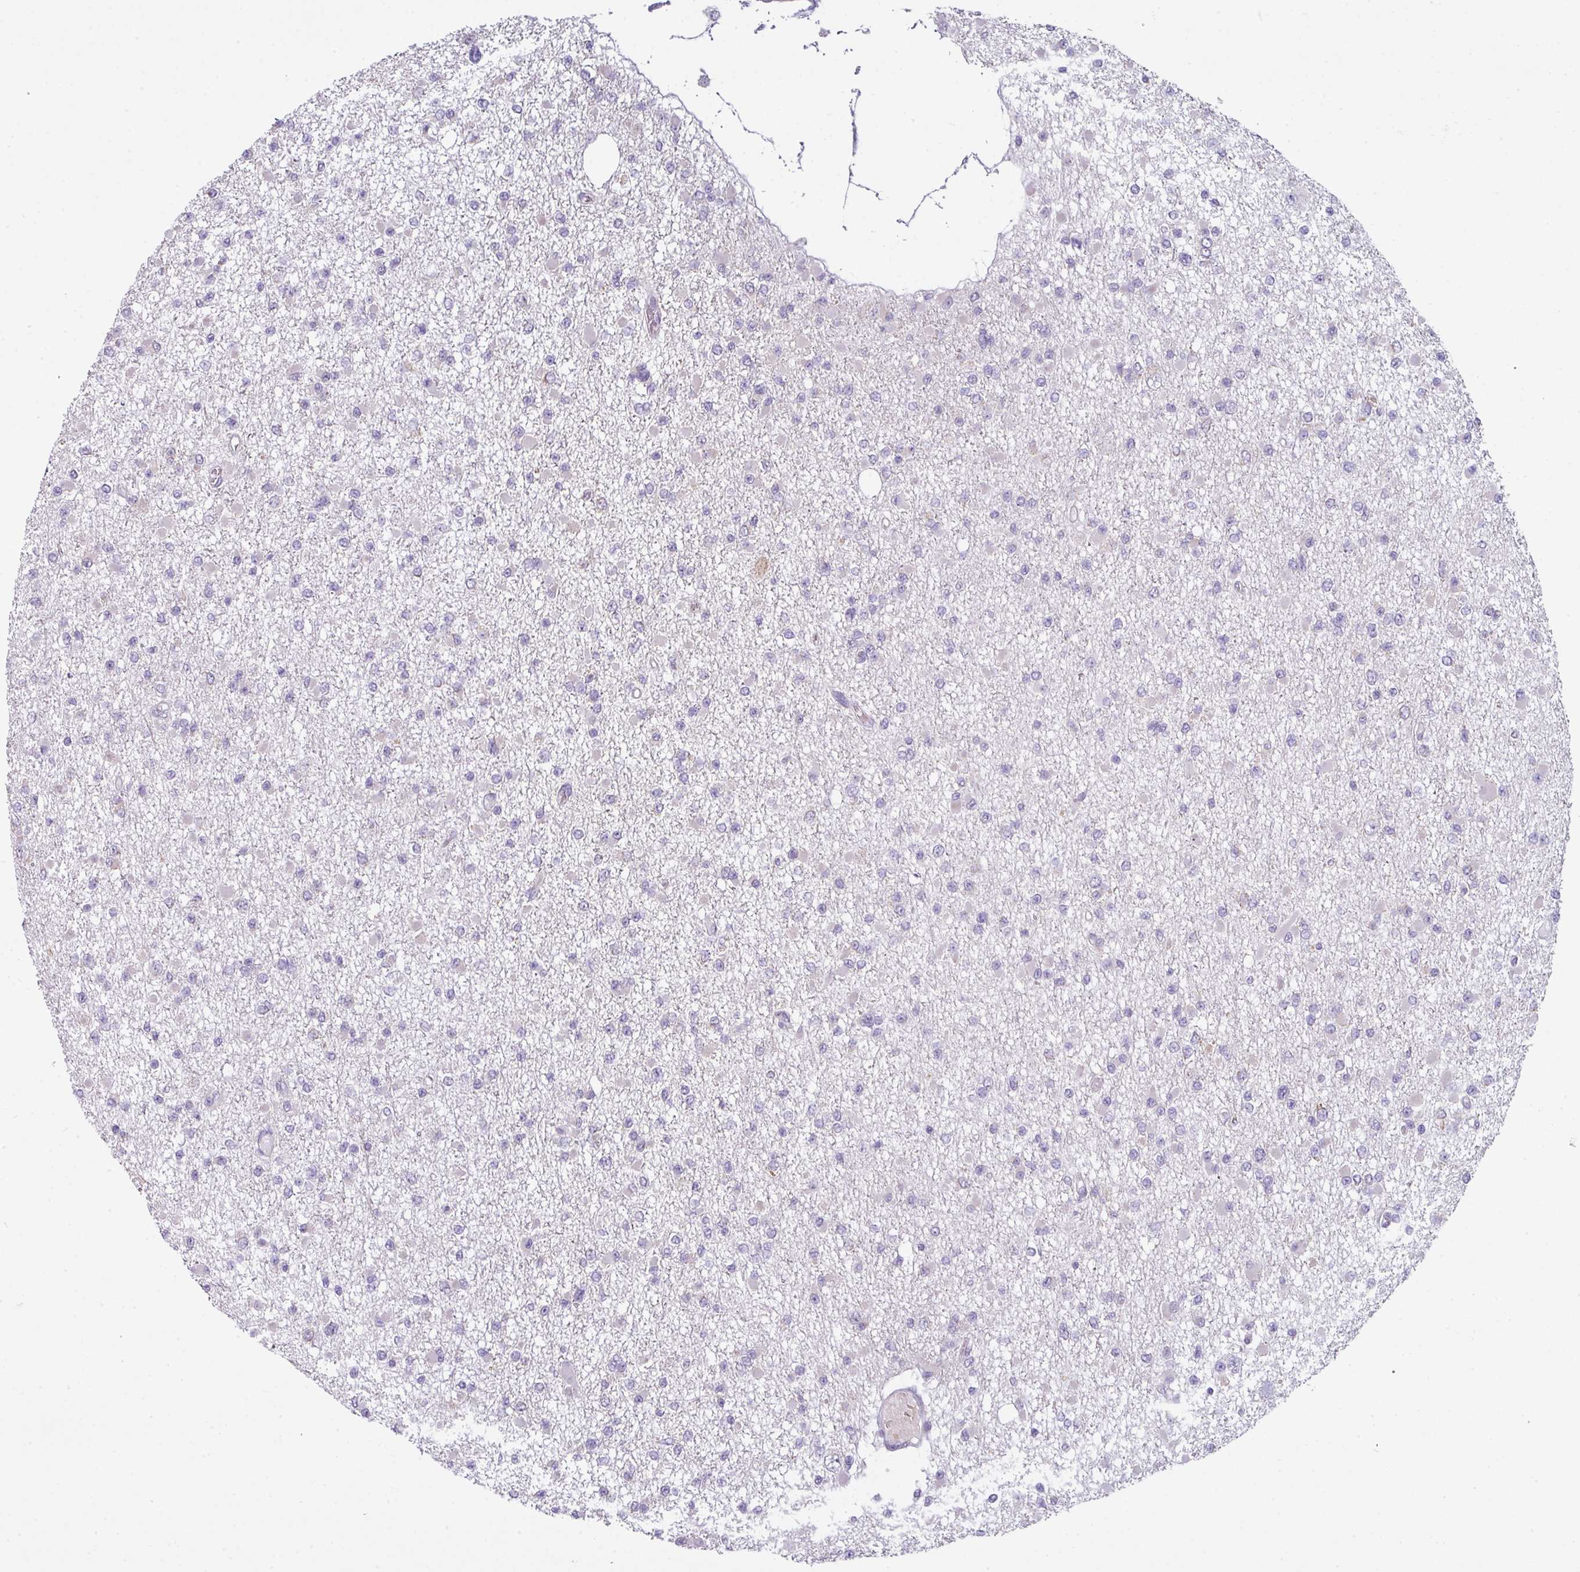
{"staining": {"intensity": "negative", "quantity": "none", "location": "none"}, "tissue": "glioma", "cell_type": "Tumor cells", "image_type": "cancer", "snomed": [{"axis": "morphology", "description": "Glioma, malignant, Low grade"}, {"axis": "topography", "description": "Brain"}], "caption": "The micrograph displays no significant staining in tumor cells of glioma.", "gene": "C2orf68", "patient": {"sex": "female", "age": 22}}